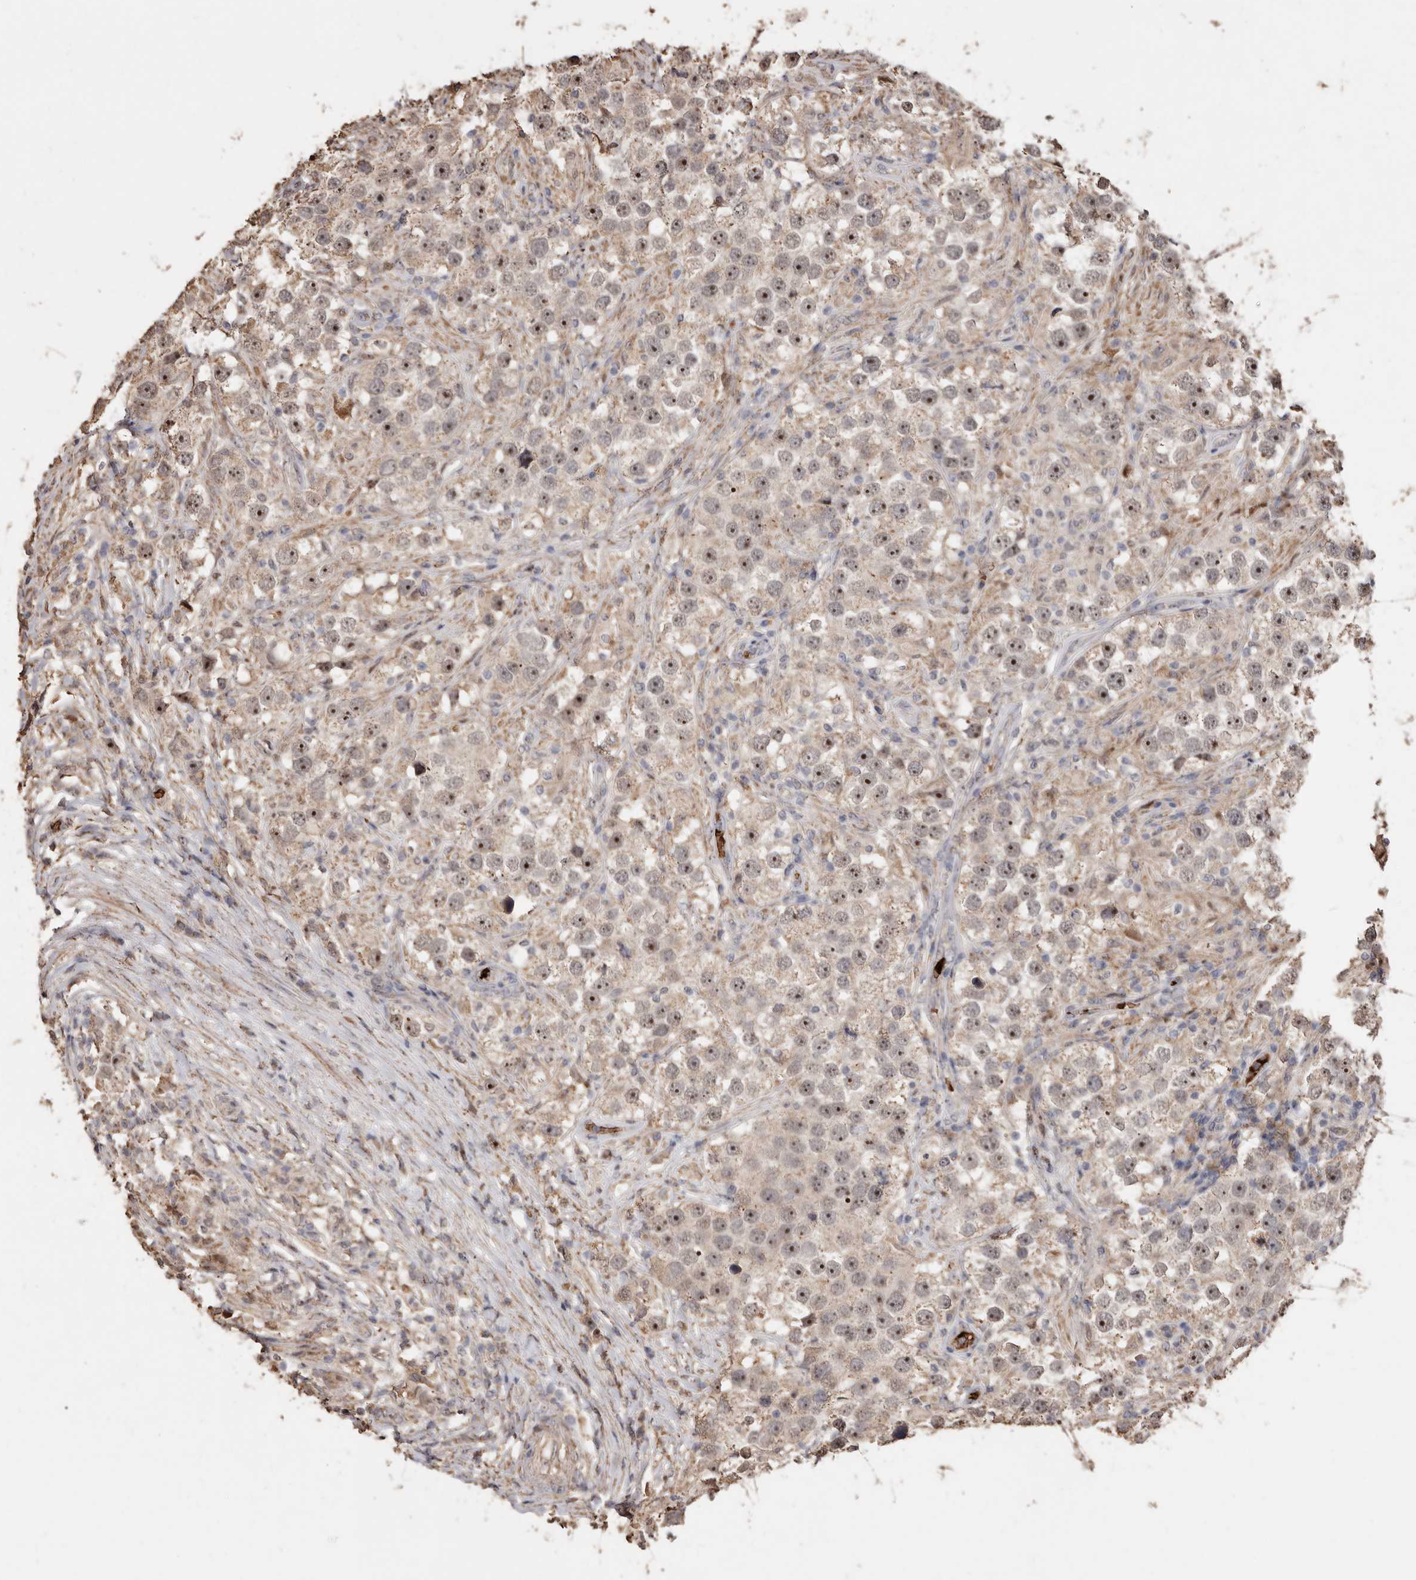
{"staining": {"intensity": "moderate", "quantity": ">75%", "location": "nuclear"}, "tissue": "testis cancer", "cell_type": "Tumor cells", "image_type": "cancer", "snomed": [{"axis": "morphology", "description": "Seminoma, NOS"}, {"axis": "topography", "description": "Testis"}], "caption": "Testis seminoma tissue shows moderate nuclear positivity in approximately >75% of tumor cells", "gene": "GRAMD2A", "patient": {"sex": "male", "age": 49}}